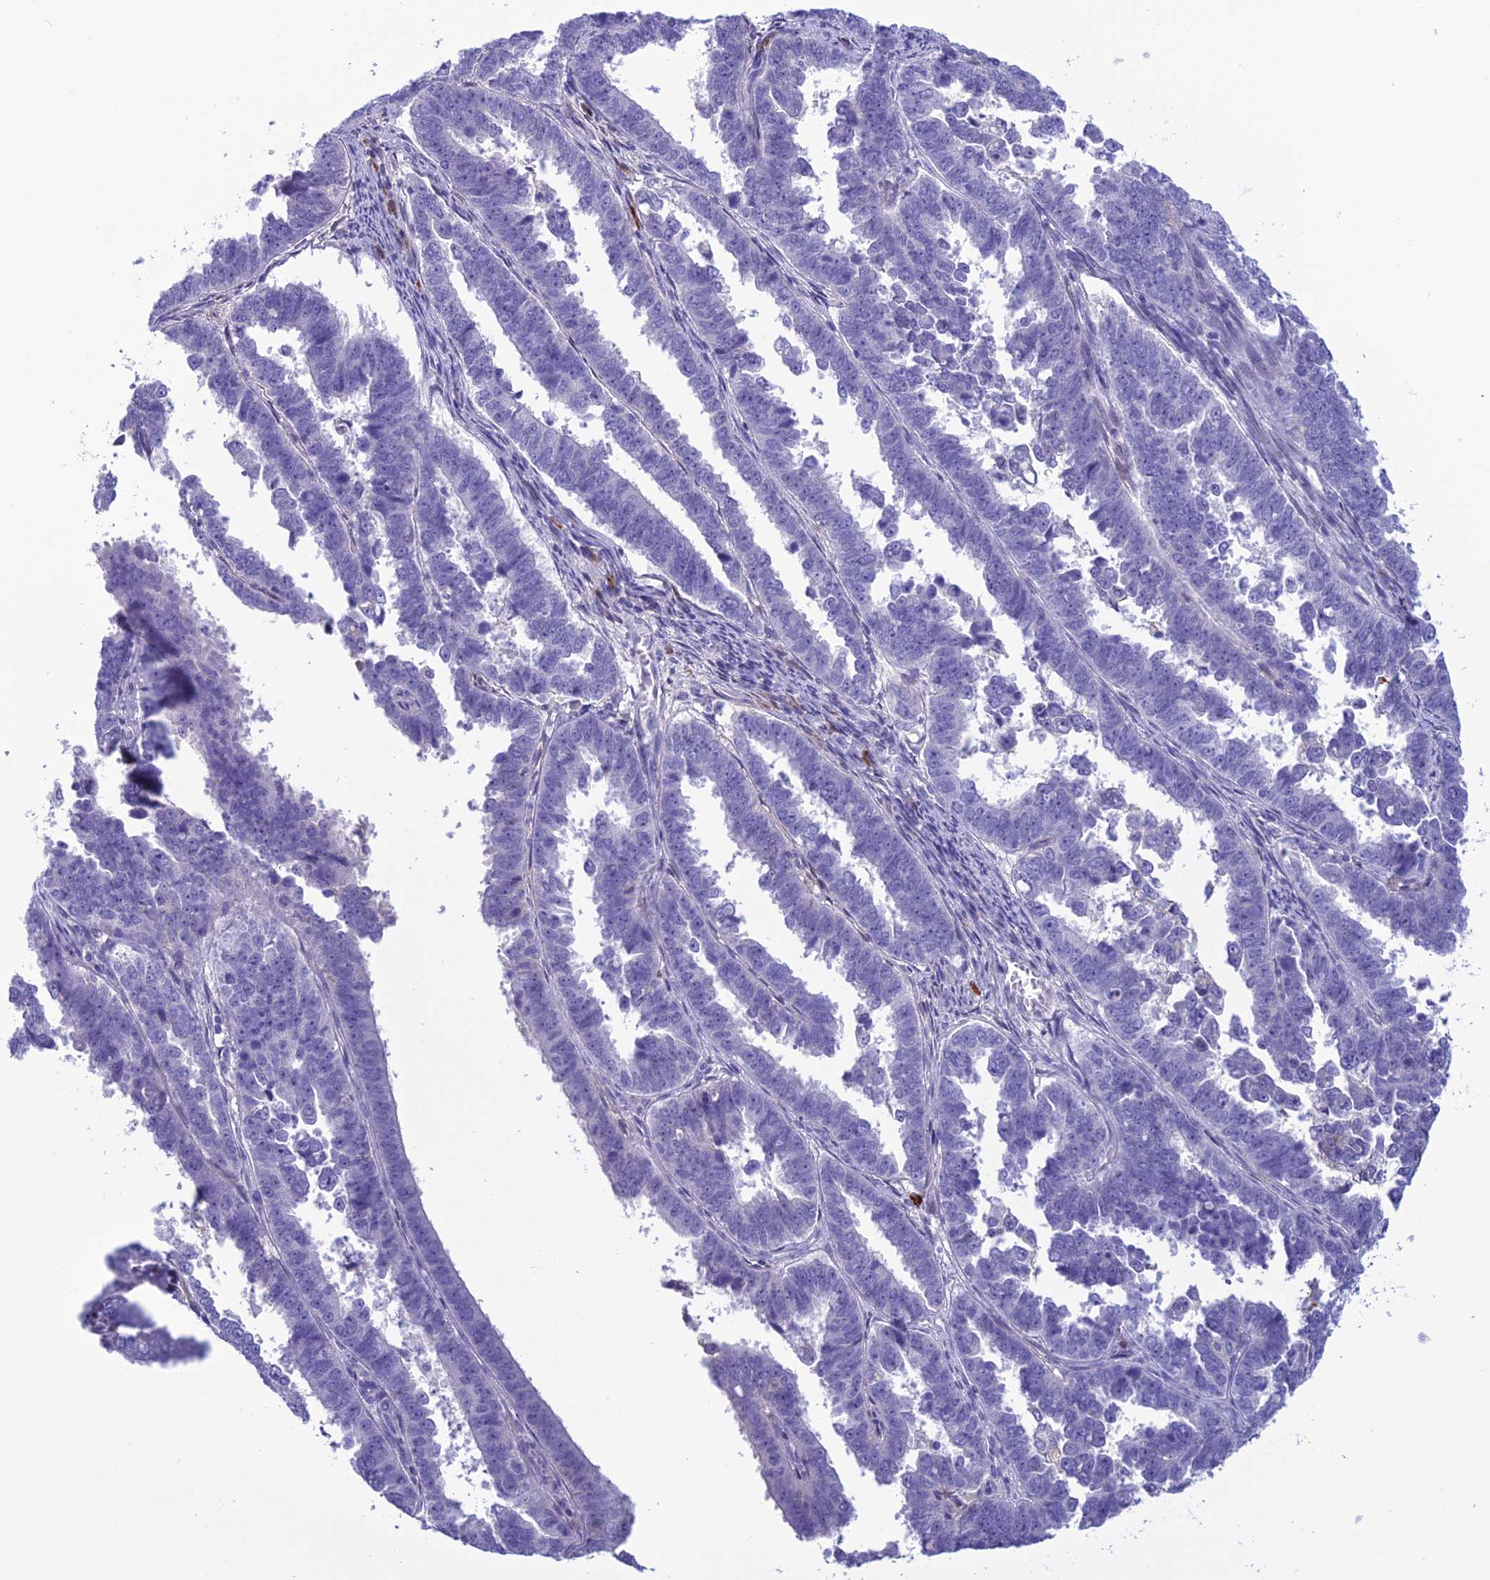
{"staining": {"intensity": "negative", "quantity": "none", "location": "none"}, "tissue": "endometrial cancer", "cell_type": "Tumor cells", "image_type": "cancer", "snomed": [{"axis": "morphology", "description": "Adenocarcinoma, NOS"}, {"axis": "topography", "description": "Endometrium"}], "caption": "Immunohistochemical staining of endometrial adenocarcinoma displays no significant staining in tumor cells.", "gene": "CRB2", "patient": {"sex": "female", "age": 75}}